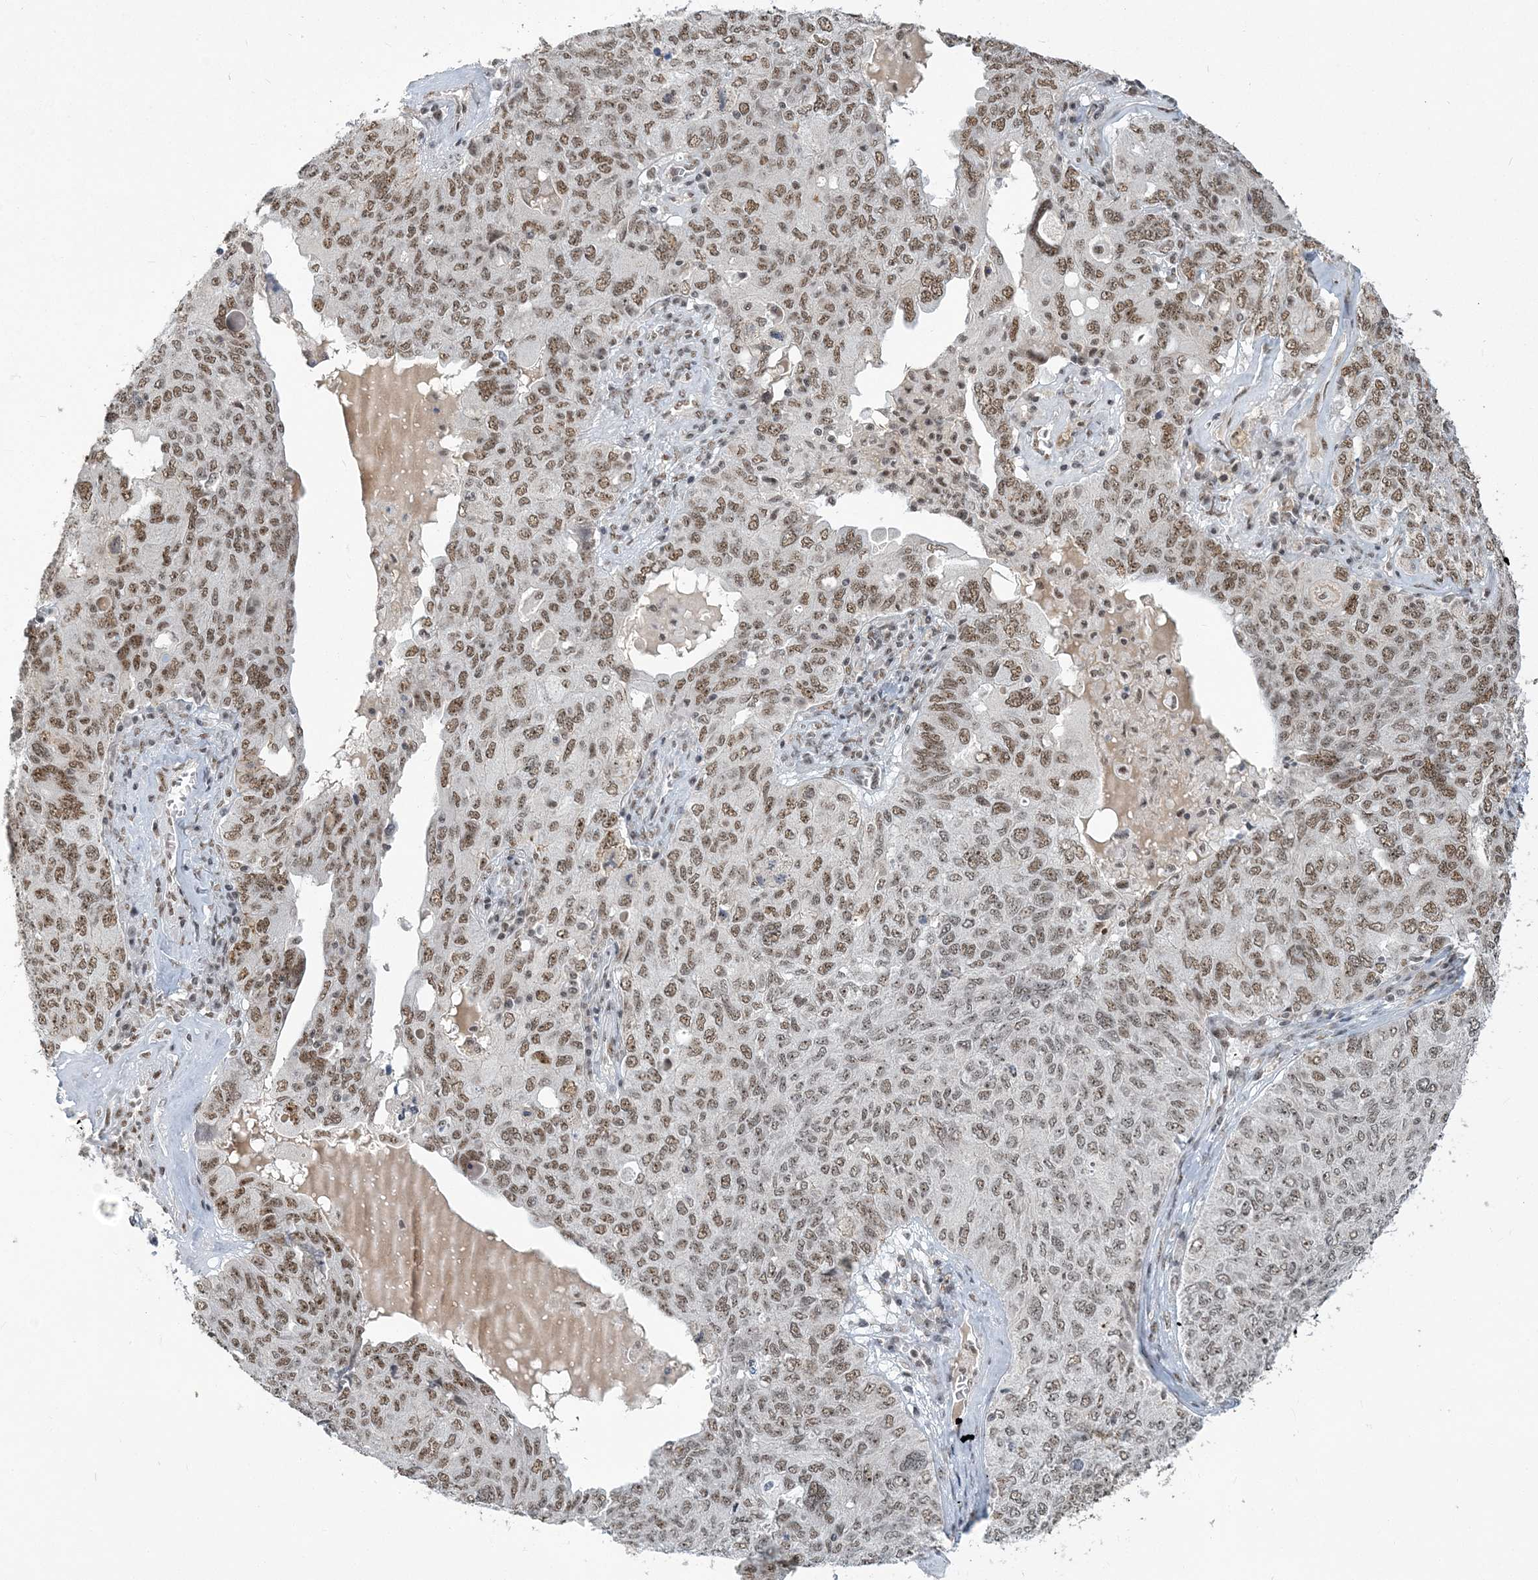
{"staining": {"intensity": "moderate", "quantity": ">75%", "location": "nuclear"}, "tissue": "ovarian cancer", "cell_type": "Tumor cells", "image_type": "cancer", "snomed": [{"axis": "morphology", "description": "Carcinoma, endometroid"}, {"axis": "topography", "description": "Ovary"}], "caption": "Moderate nuclear expression for a protein is present in approximately >75% of tumor cells of ovarian cancer using IHC.", "gene": "PLRG1", "patient": {"sex": "female", "age": 62}}